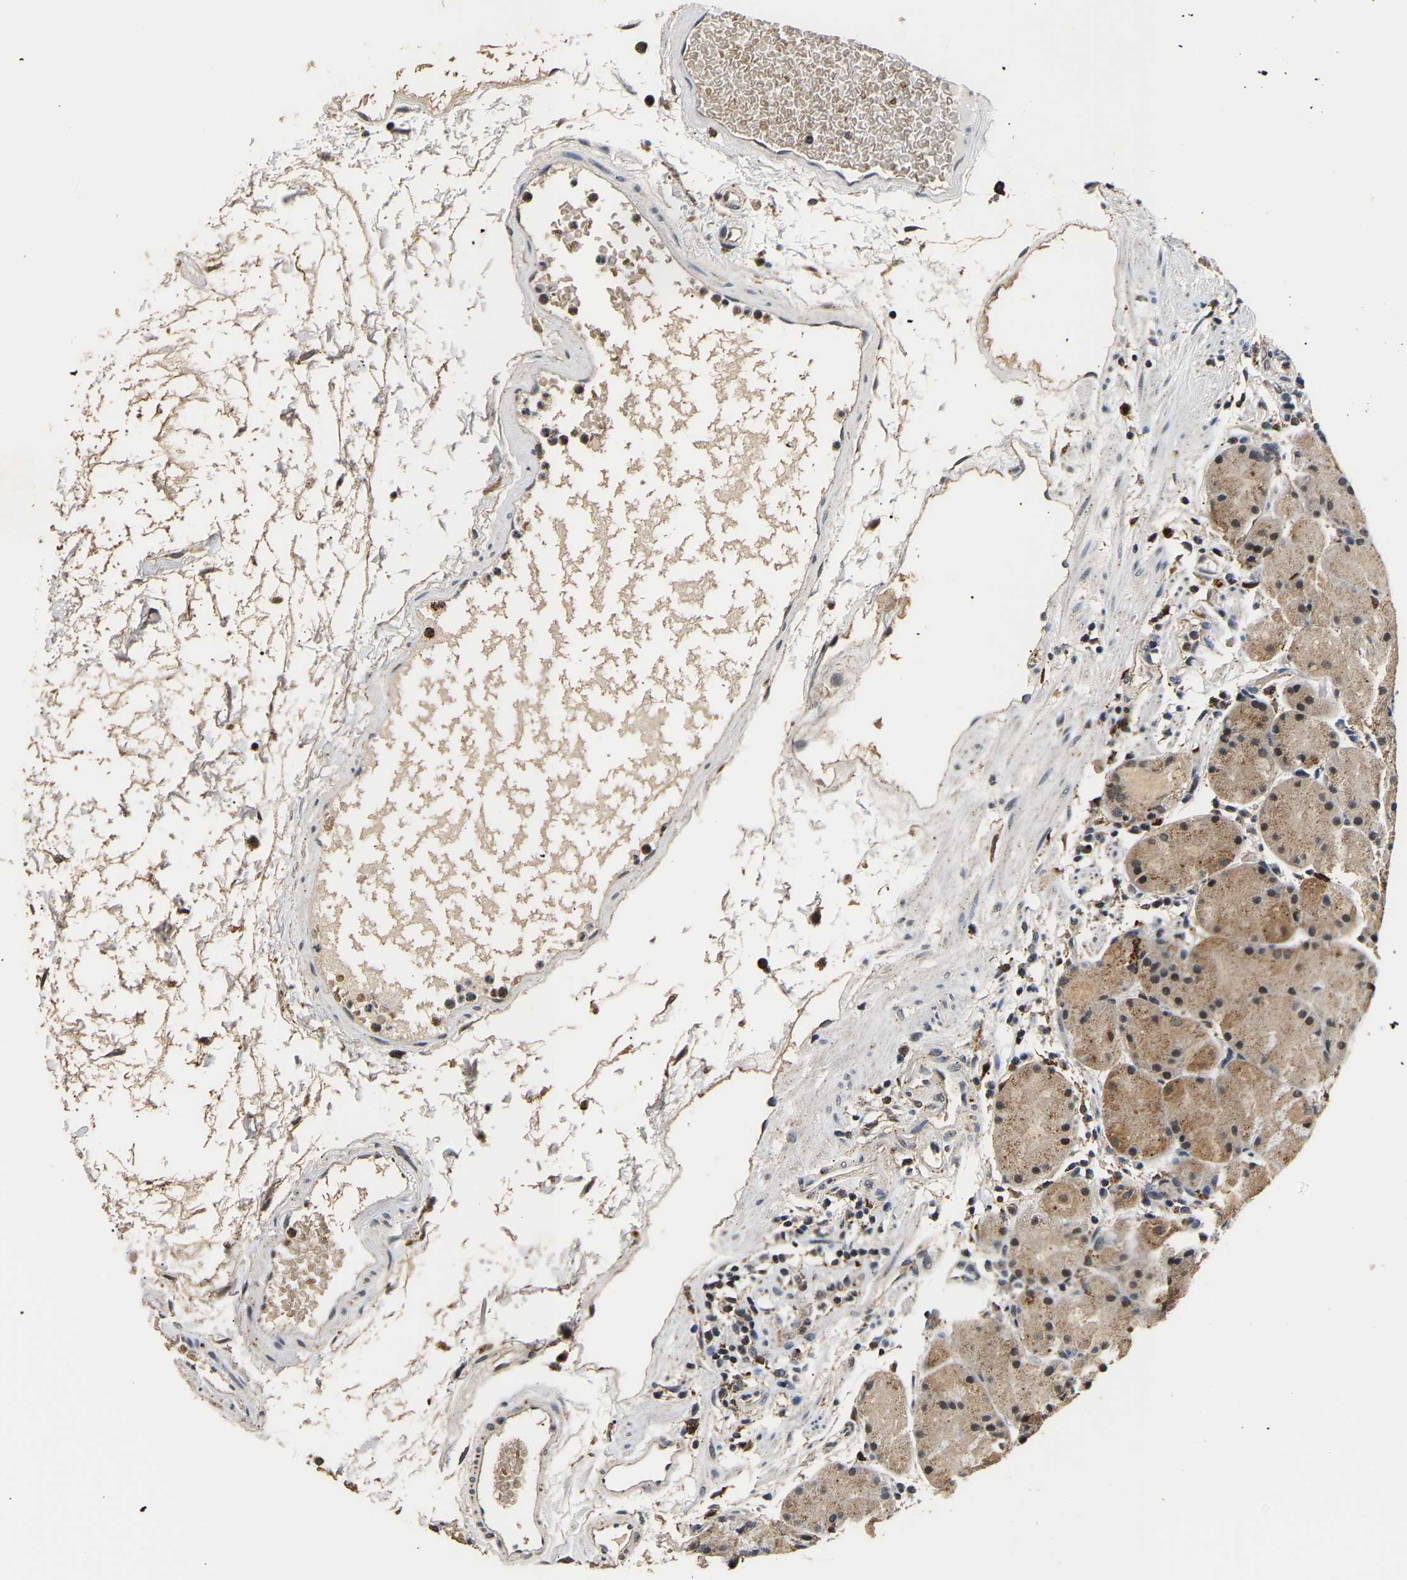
{"staining": {"intensity": "moderate", "quantity": ">75%", "location": "cytoplasmic/membranous"}, "tissue": "stomach", "cell_type": "Glandular cells", "image_type": "normal", "snomed": [{"axis": "morphology", "description": "Normal tissue, NOS"}, {"axis": "topography", "description": "Stomach"}, {"axis": "topography", "description": "Stomach, lower"}], "caption": "Stomach stained for a protein (brown) displays moderate cytoplasmic/membranous positive positivity in about >75% of glandular cells.", "gene": "SMU1", "patient": {"sex": "female", "age": 75}}